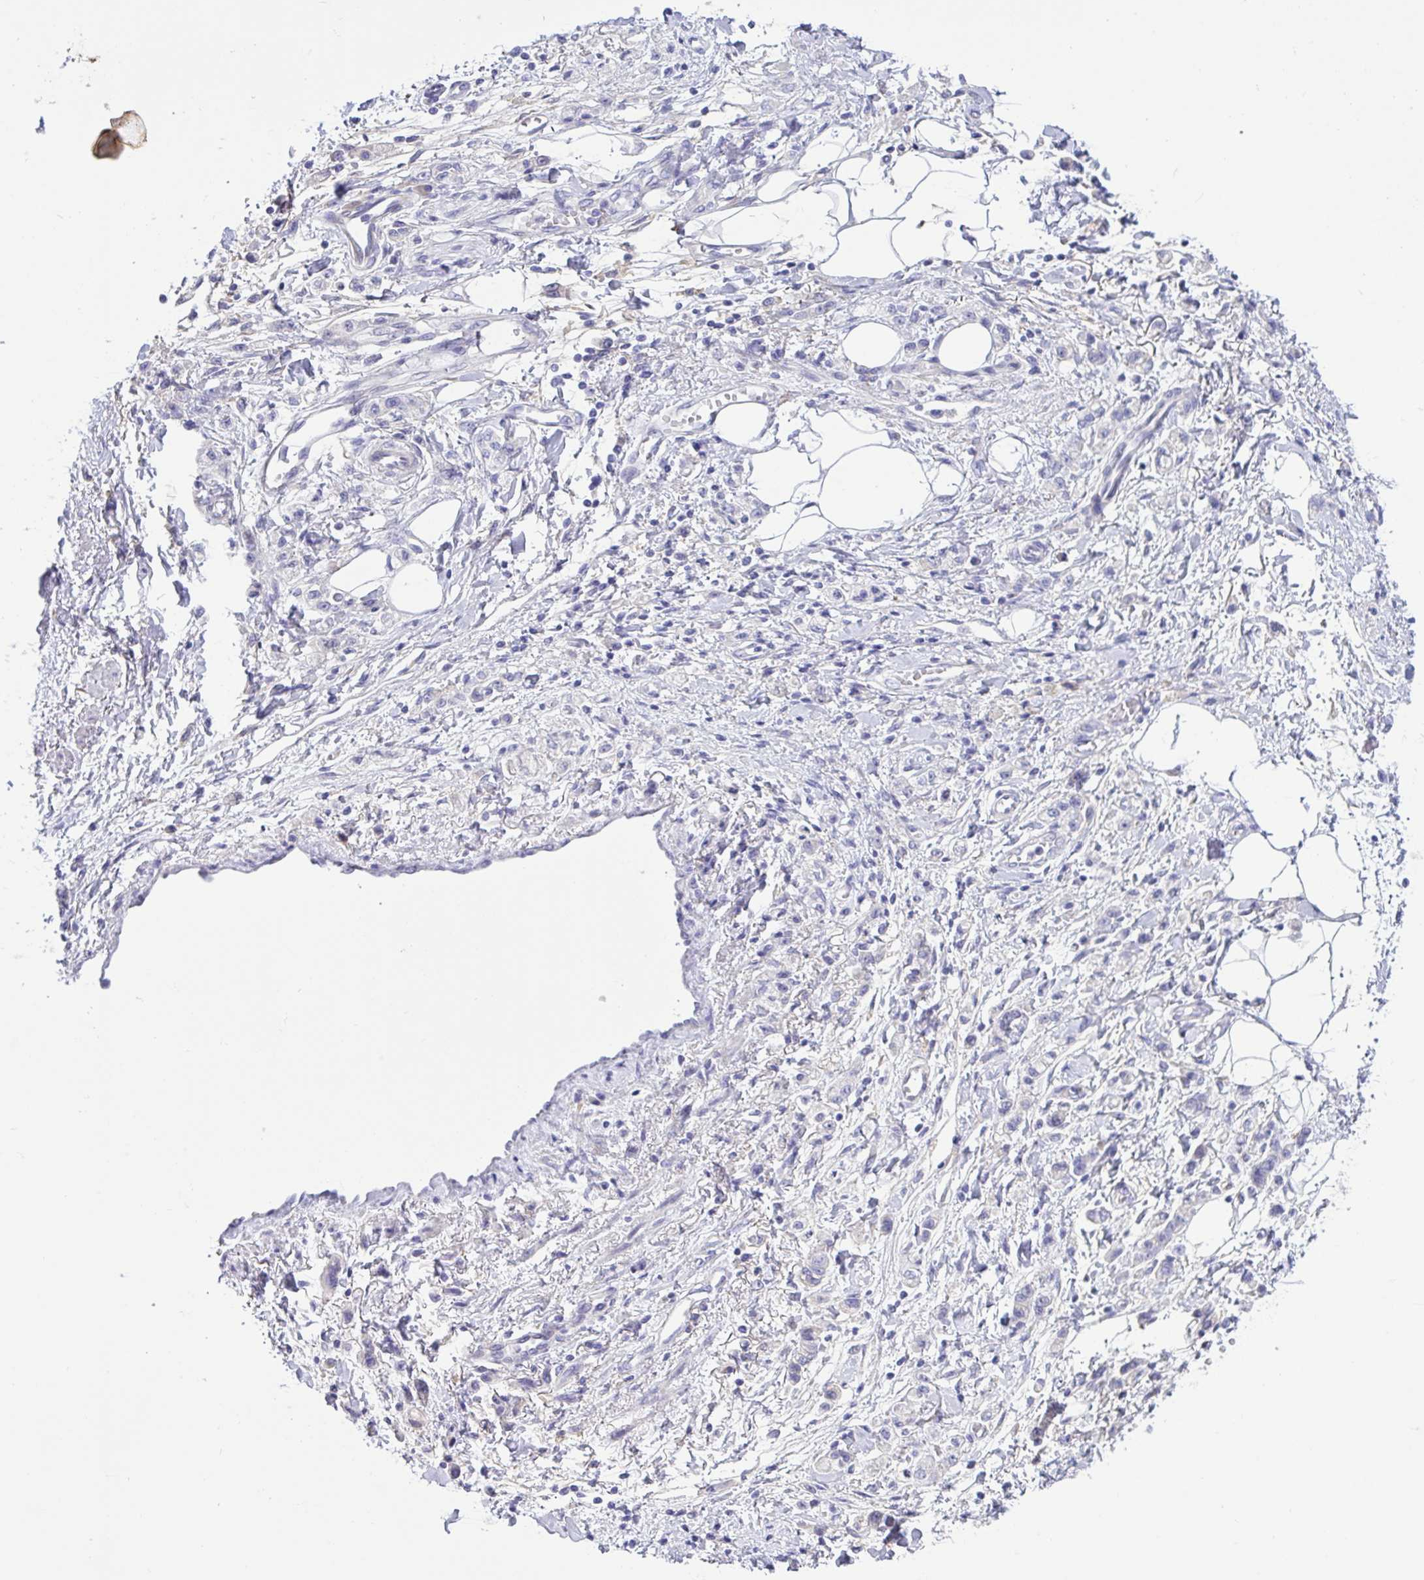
{"staining": {"intensity": "negative", "quantity": "none", "location": "none"}, "tissue": "stomach cancer", "cell_type": "Tumor cells", "image_type": "cancer", "snomed": [{"axis": "morphology", "description": "Adenocarcinoma, NOS"}, {"axis": "topography", "description": "Stomach"}], "caption": "High magnification brightfield microscopy of stomach adenocarcinoma stained with DAB (brown) and counterstained with hematoxylin (blue): tumor cells show no significant positivity.", "gene": "DSC3", "patient": {"sex": "male", "age": 77}}